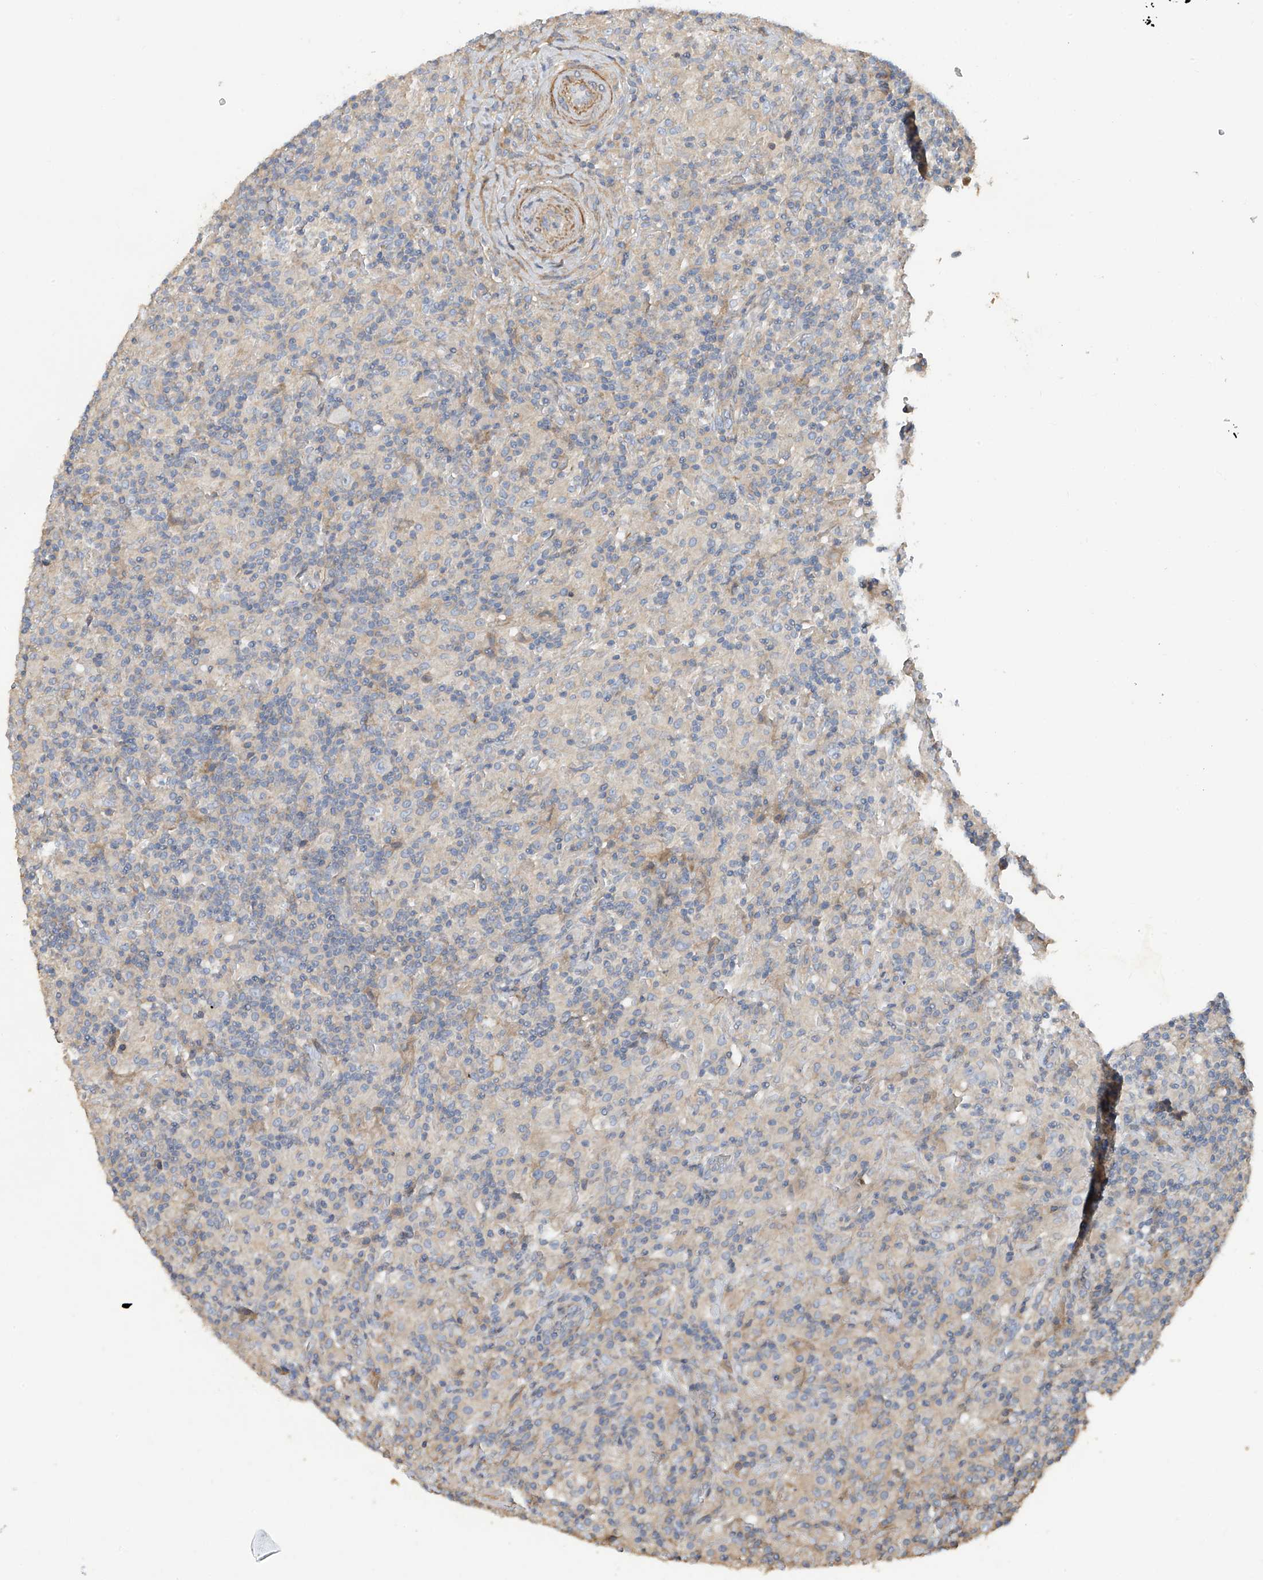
{"staining": {"intensity": "negative", "quantity": "none", "location": "none"}, "tissue": "lymphoma", "cell_type": "Tumor cells", "image_type": "cancer", "snomed": [{"axis": "morphology", "description": "Hodgkin's disease, NOS"}, {"axis": "topography", "description": "Lymph node"}], "caption": "Immunohistochemistry image of lymphoma stained for a protein (brown), which exhibits no positivity in tumor cells.", "gene": "SLC43A3", "patient": {"sex": "male", "age": 70}}